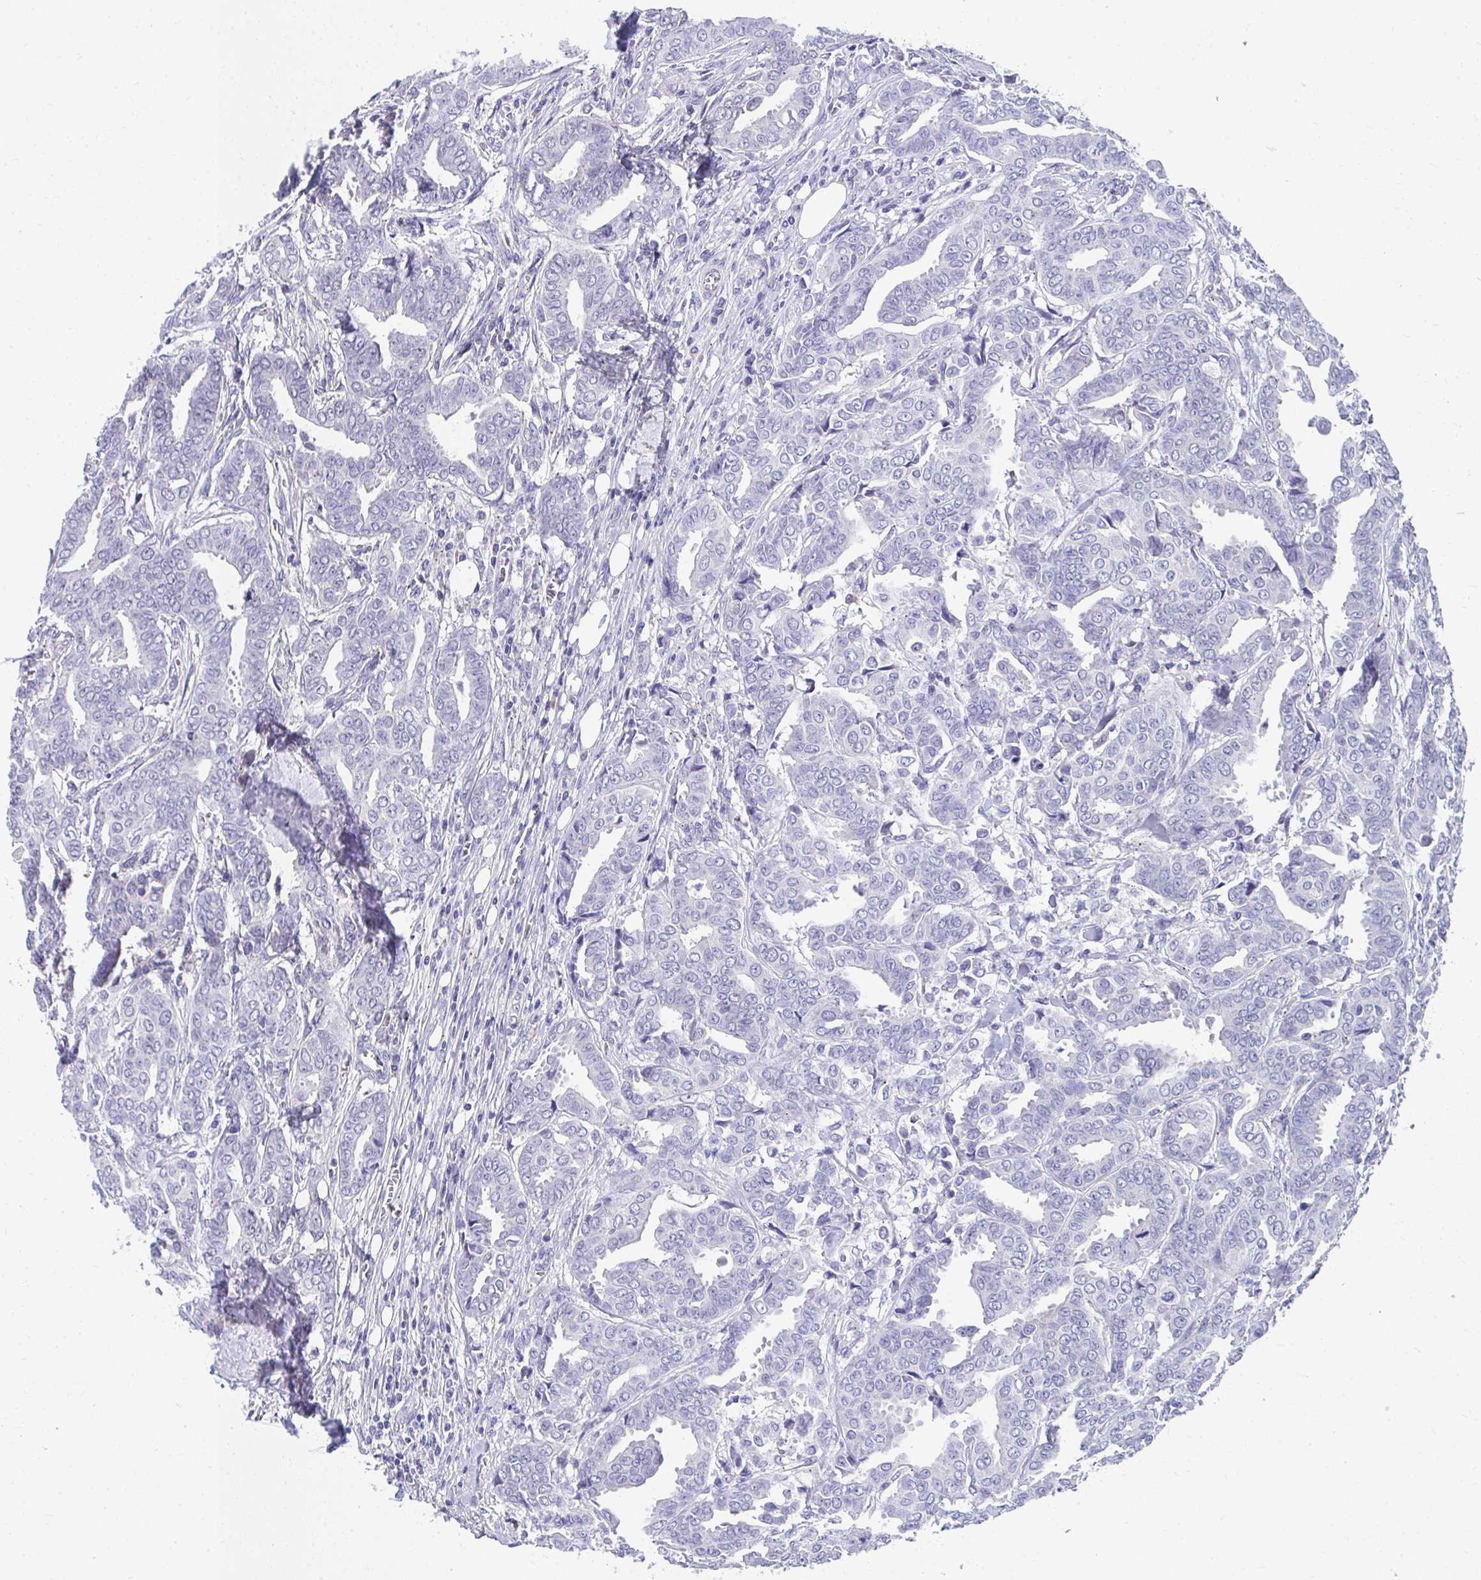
{"staining": {"intensity": "negative", "quantity": "none", "location": "none"}, "tissue": "breast cancer", "cell_type": "Tumor cells", "image_type": "cancer", "snomed": [{"axis": "morphology", "description": "Duct carcinoma"}, {"axis": "topography", "description": "Breast"}], "caption": "DAB (3,3'-diaminobenzidine) immunohistochemical staining of human breast cancer (intraductal carcinoma) reveals no significant staining in tumor cells.", "gene": "TMPRSS2", "patient": {"sex": "female", "age": 45}}